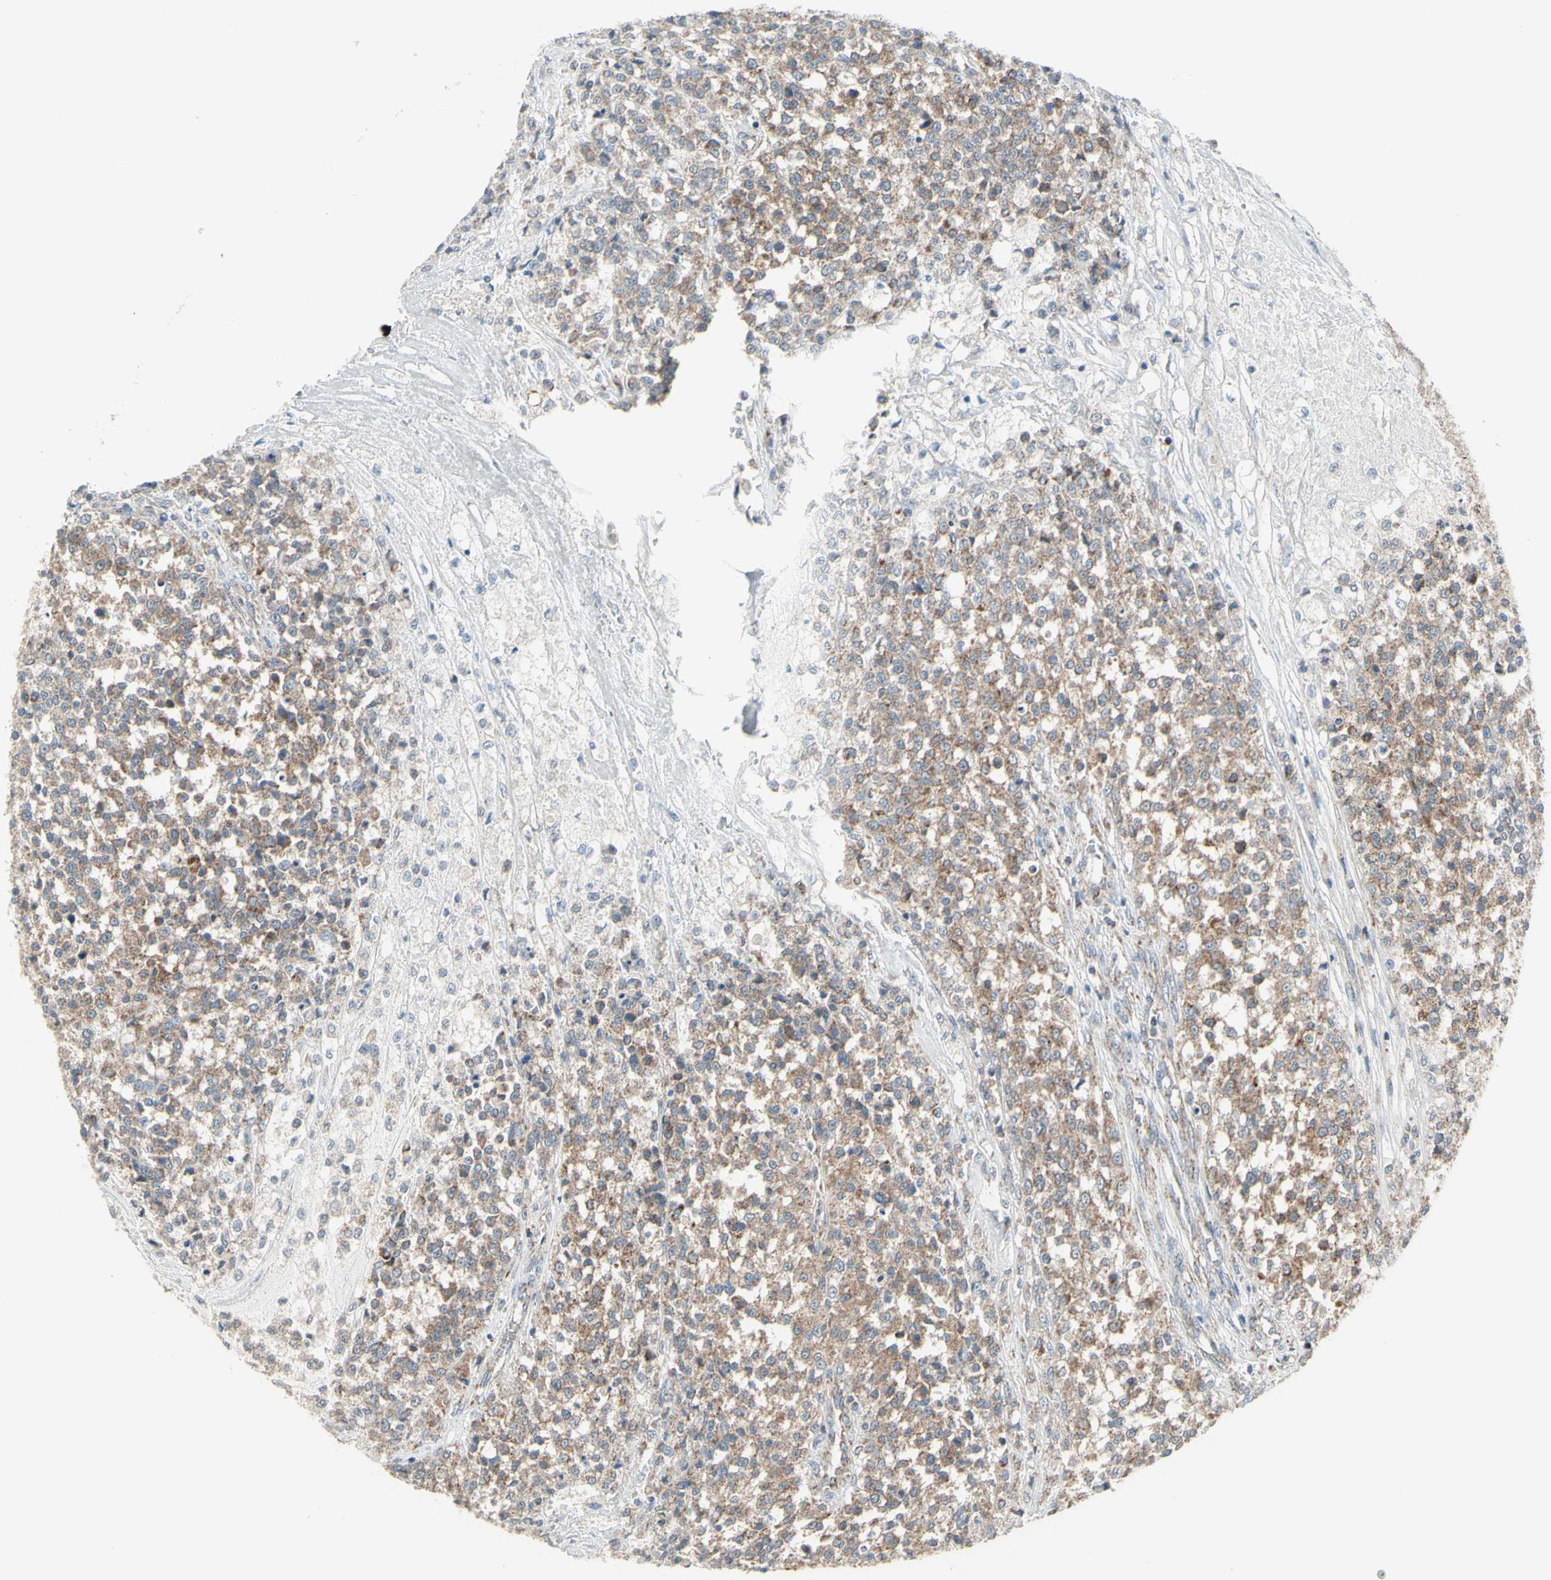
{"staining": {"intensity": "weak", "quantity": ">75%", "location": "cytoplasmic/membranous"}, "tissue": "testis cancer", "cell_type": "Tumor cells", "image_type": "cancer", "snomed": [{"axis": "morphology", "description": "Seminoma, NOS"}, {"axis": "topography", "description": "Testis"}], "caption": "Protein positivity by IHC shows weak cytoplasmic/membranous expression in about >75% of tumor cells in testis seminoma.", "gene": "FAM171B", "patient": {"sex": "male", "age": 59}}